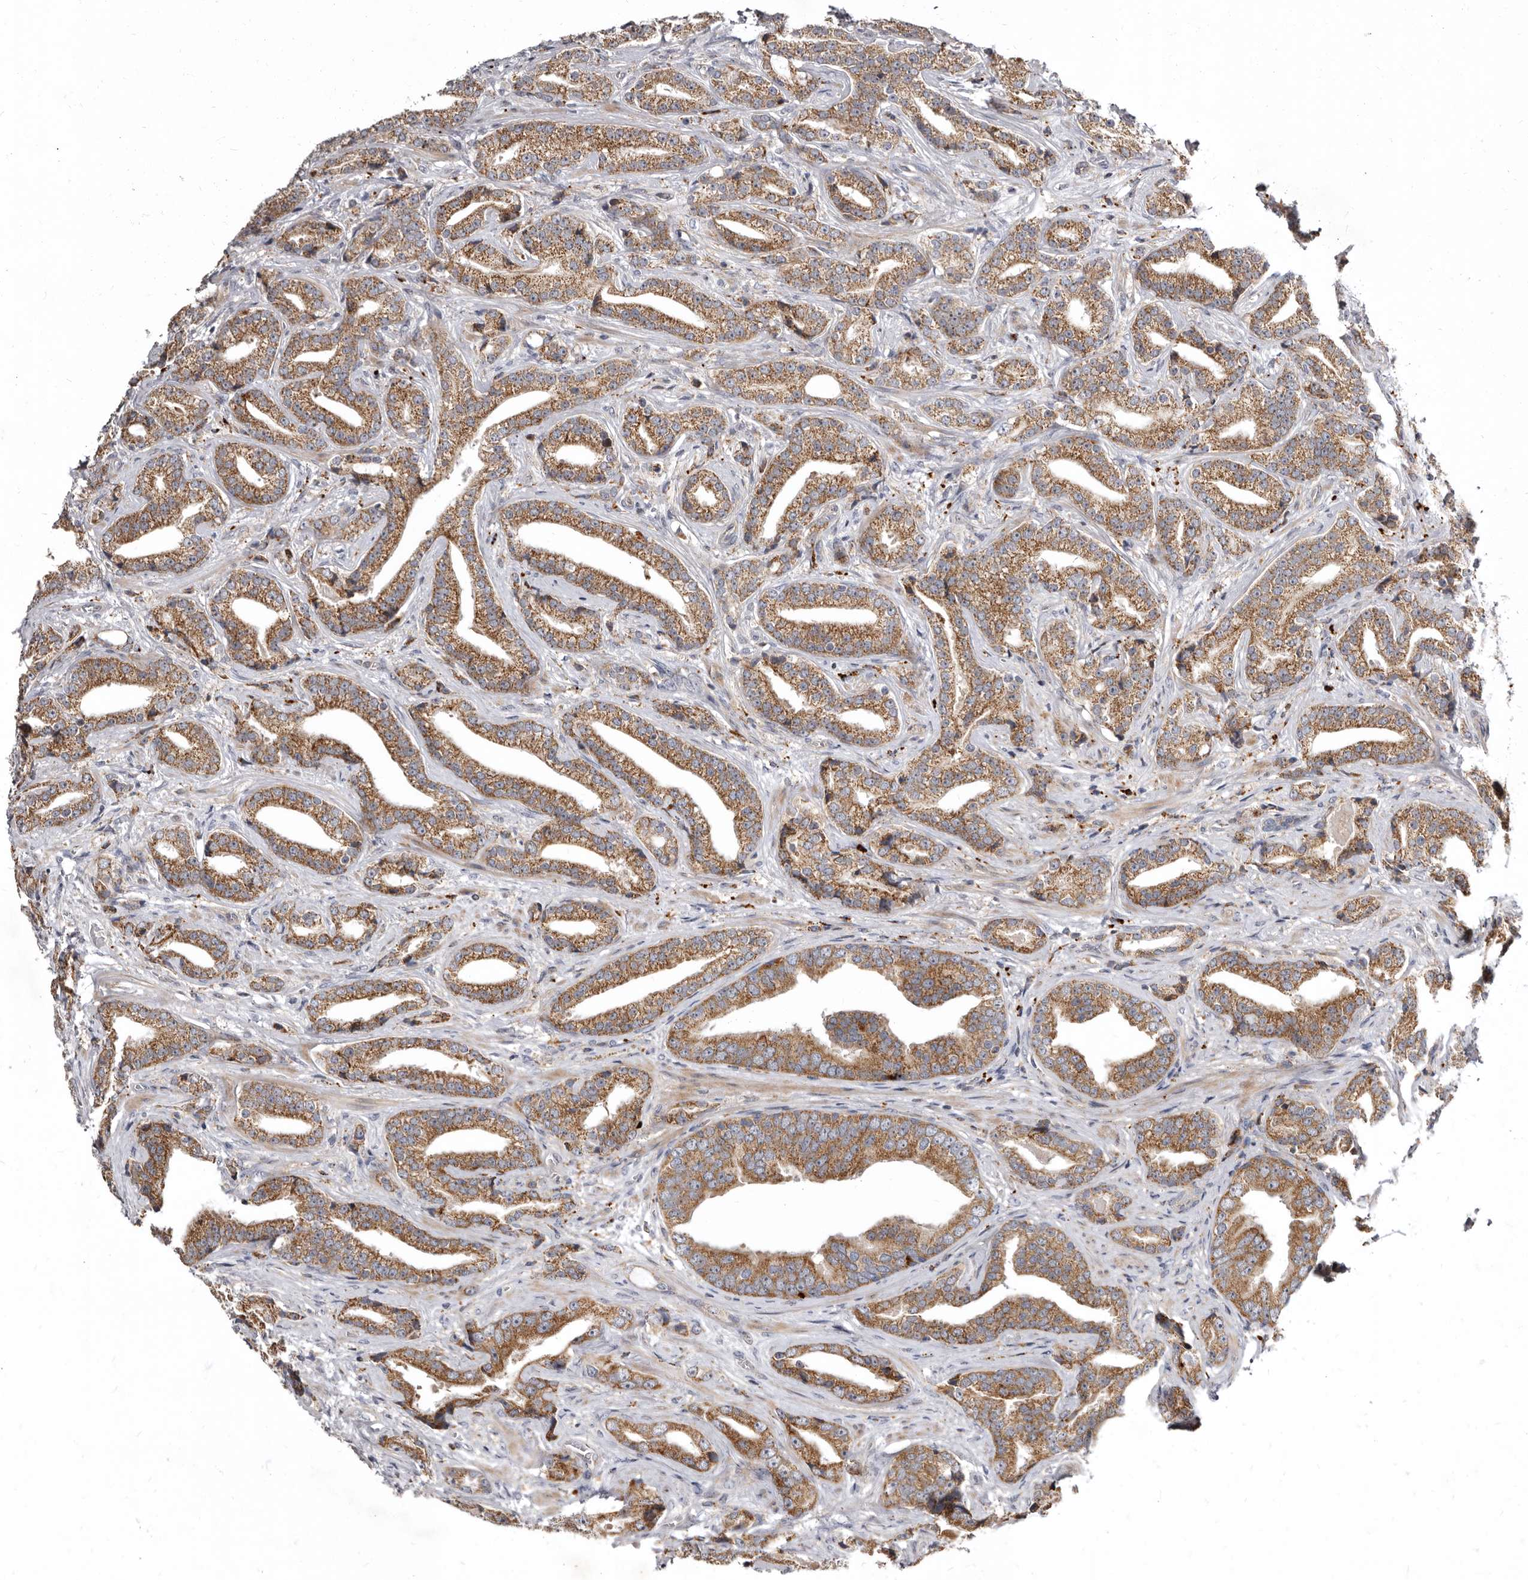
{"staining": {"intensity": "moderate", "quantity": ">75%", "location": "cytoplasmic/membranous"}, "tissue": "prostate cancer", "cell_type": "Tumor cells", "image_type": "cancer", "snomed": [{"axis": "morphology", "description": "Adenocarcinoma, Low grade"}, {"axis": "topography", "description": "Prostate"}], "caption": "A brown stain labels moderate cytoplasmic/membranous positivity of a protein in human prostate cancer (low-grade adenocarcinoma) tumor cells.", "gene": "SMC4", "patient": {"sex": "male", "age": 67}}